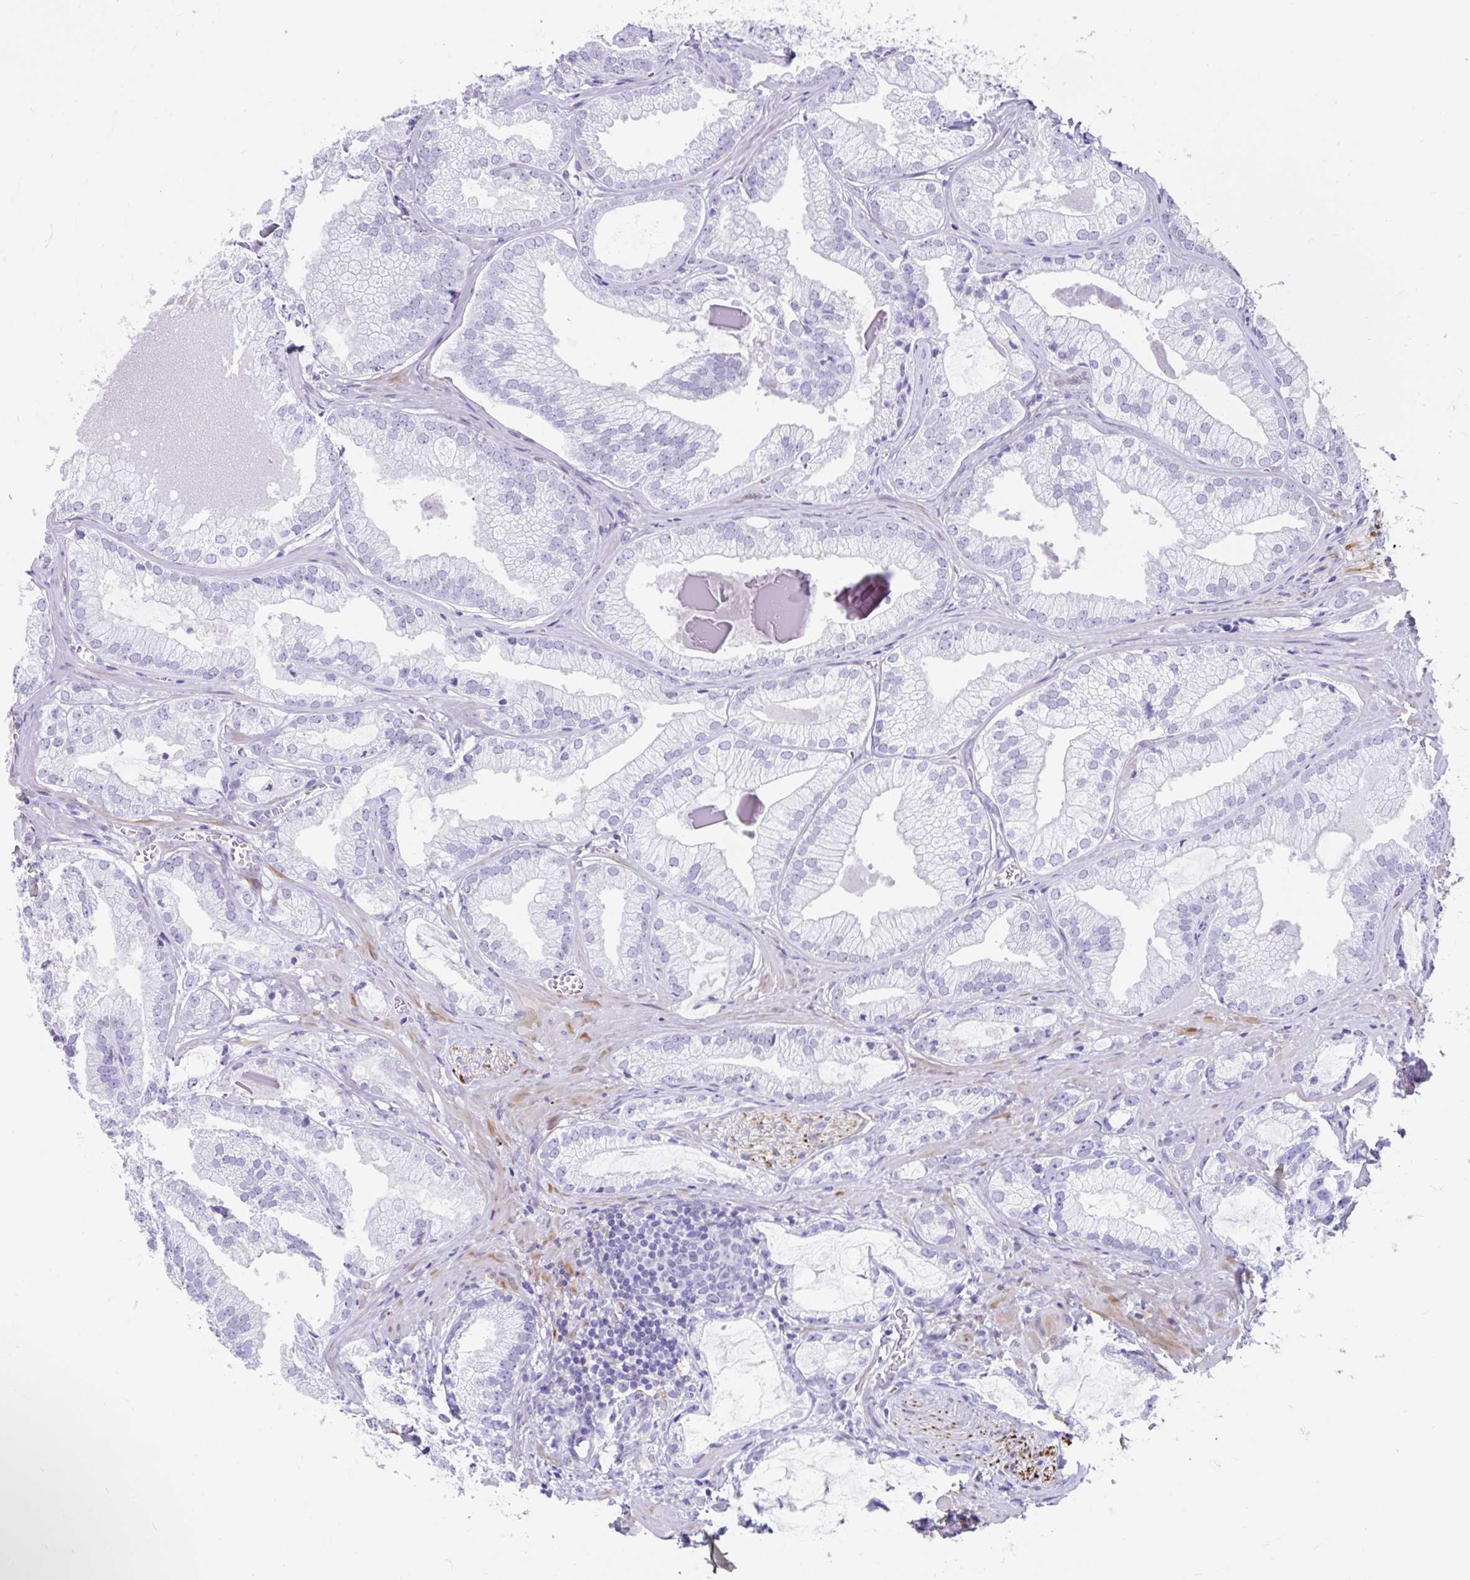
{"staining": {"intensity": "negative", "quantity": "none", "location": "none"}, "tissue": "prostate cancer", "cell_type": "Tumor cells", "image_type": "cancer", "snomed": [{"axis": "morphology", "description": "Adenocarcinoma, Medium grade"}, {"axis": "topography", "description": "Prostate"}], "caption": "This is an immunohistochemistry (IHC) histopathology image of human prostate adenocarcinoma (medium-grade). There is no expression in tumor cells.", "gene": "FAM107A", "patient": {"sex": "male", "age": 57}}